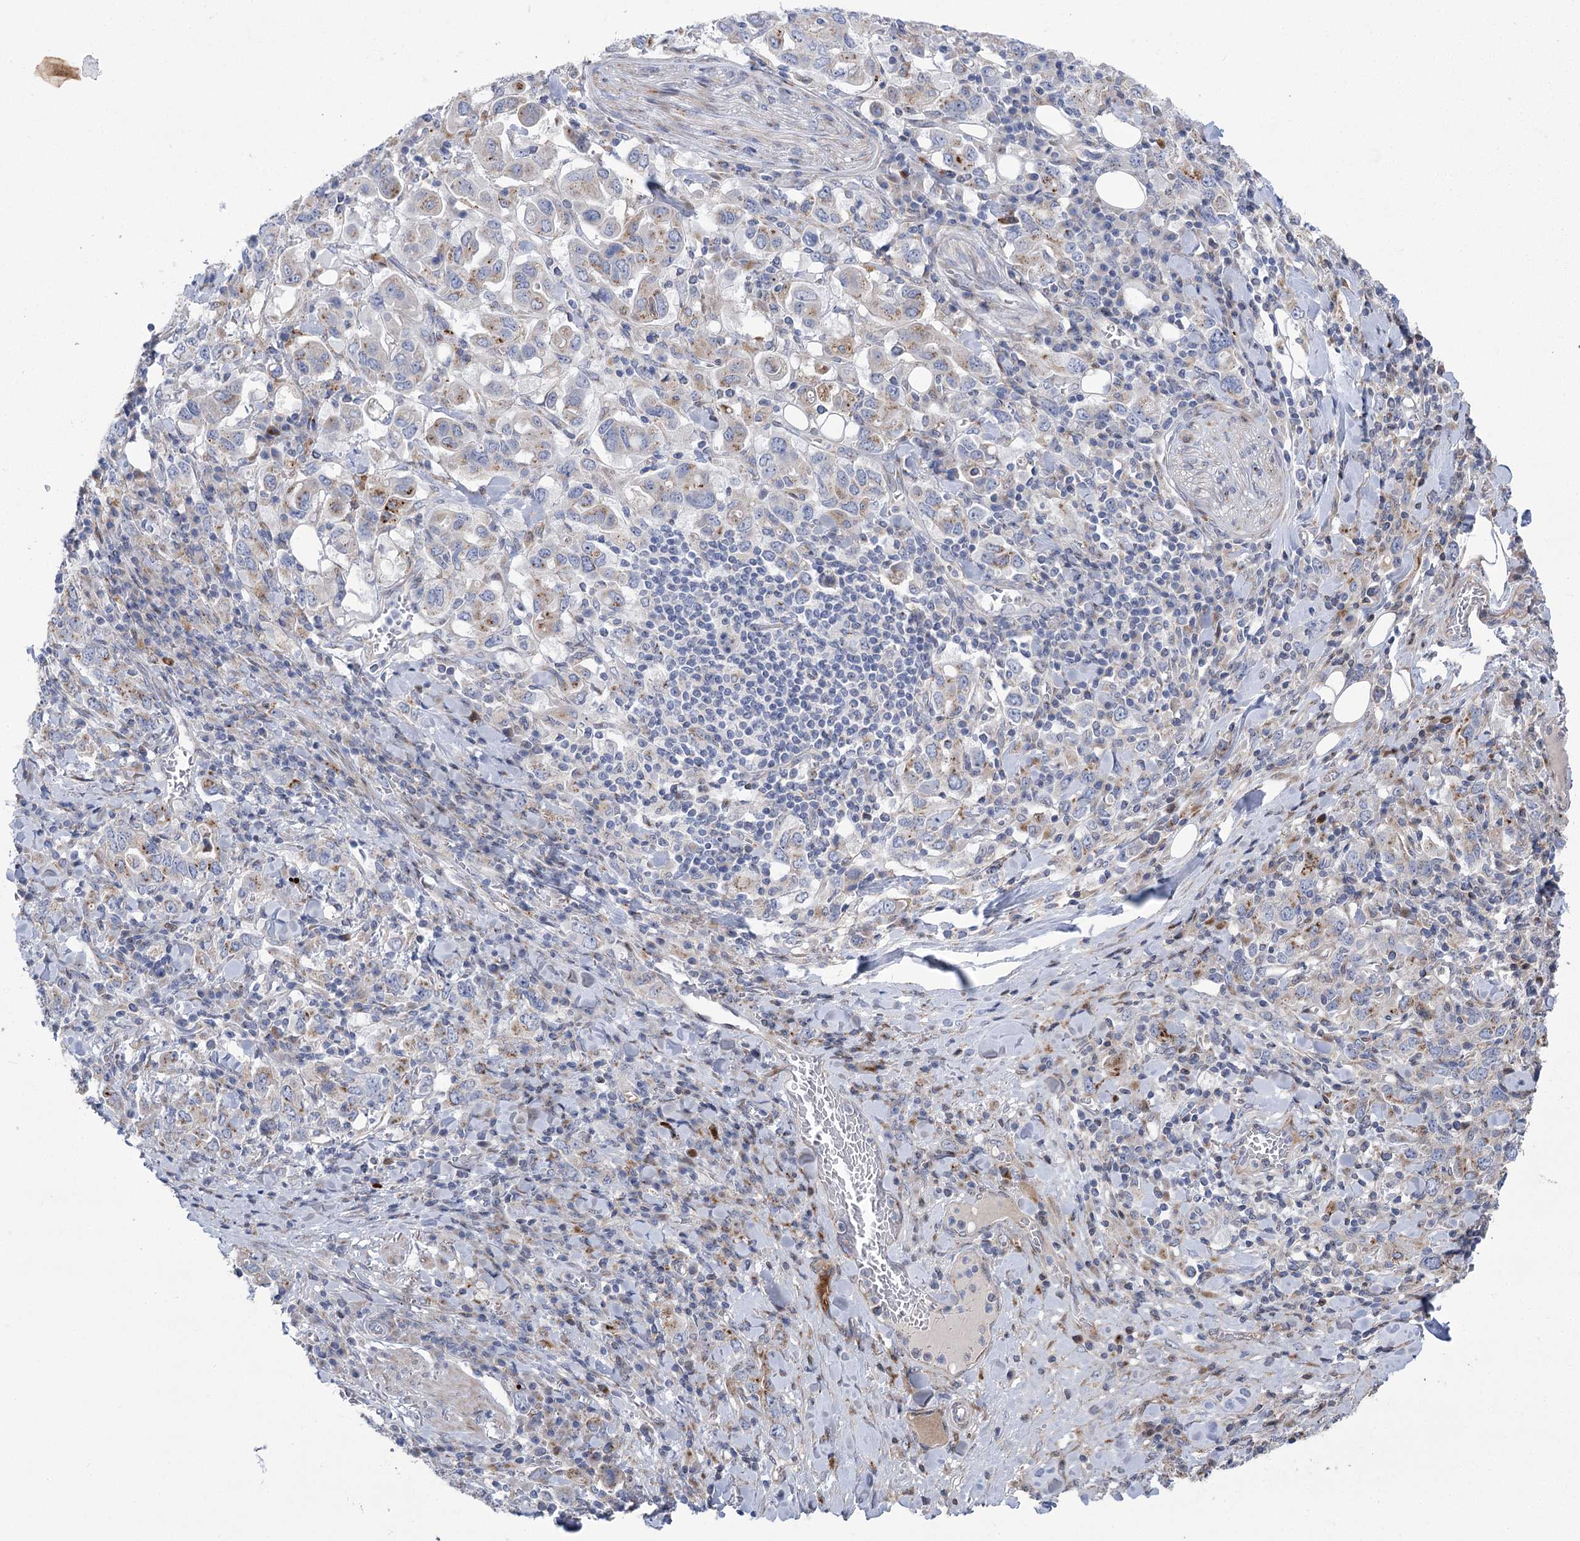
{"staining": {"intensity": "moderate", "quantity": "<25%", "location": "cytoplasmic/membranous"}, "tissue": "stomach cancer", "cell_type": "Tumor cells", "image_type": "cancer", "snomed": [{"axis": "morphology", "description": "Adenocarcinoma, NOS"}, {"axis": "topography", "description": "Stomach, upper"}], "caption": "A low amount of moderate cytoplasmic/membranous staining is seen in about <25% of tumor cells in stomach adenocarcinoma tissue.", "gene": "NME7", "patient": {"sex": "male", "age": 62}}